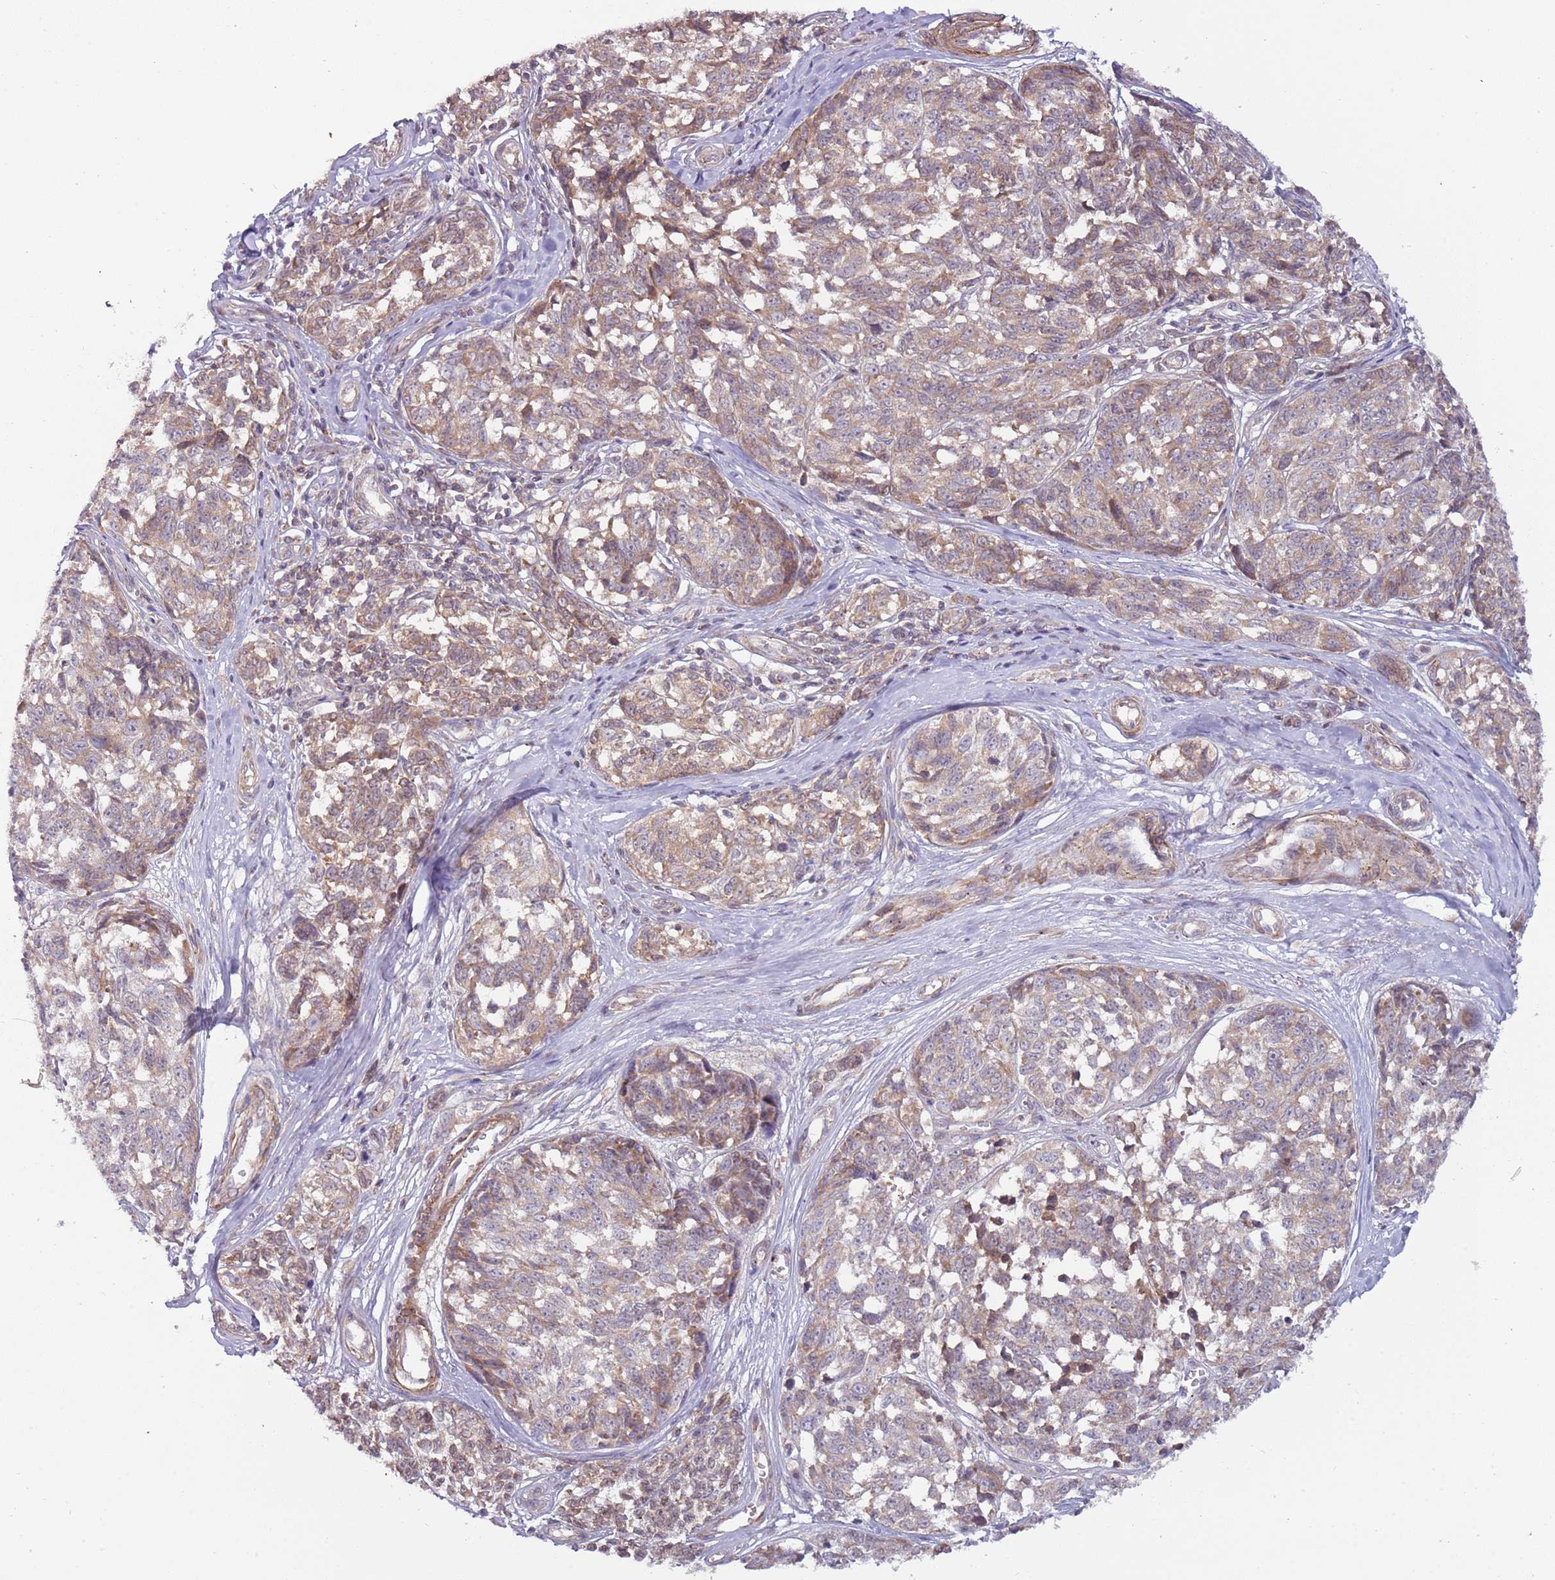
{"staining": {"intensity": "weak", "quantity": ">75%", "location": "cytoplasmic/membranous"}, "tissue": "melanoma", "cell_type": "Tumor cells", "image_type": "cancer", "snomed": [{"axis": "morphology", "description": "Normal tissue, NOS"}, {"axis": "morphology", "description": "Malignant melanoma, NOS"}, {"axis": "topography", "description": "Skin"}], "caption": "This photomicrograph demonstrates IHC staining of malignant melanoma, with low weak cytoplasmic/membranous expression in about >75% of tumor cells.", "gene": "DTD2", "patient": {"sex": "female", "age": 64}}